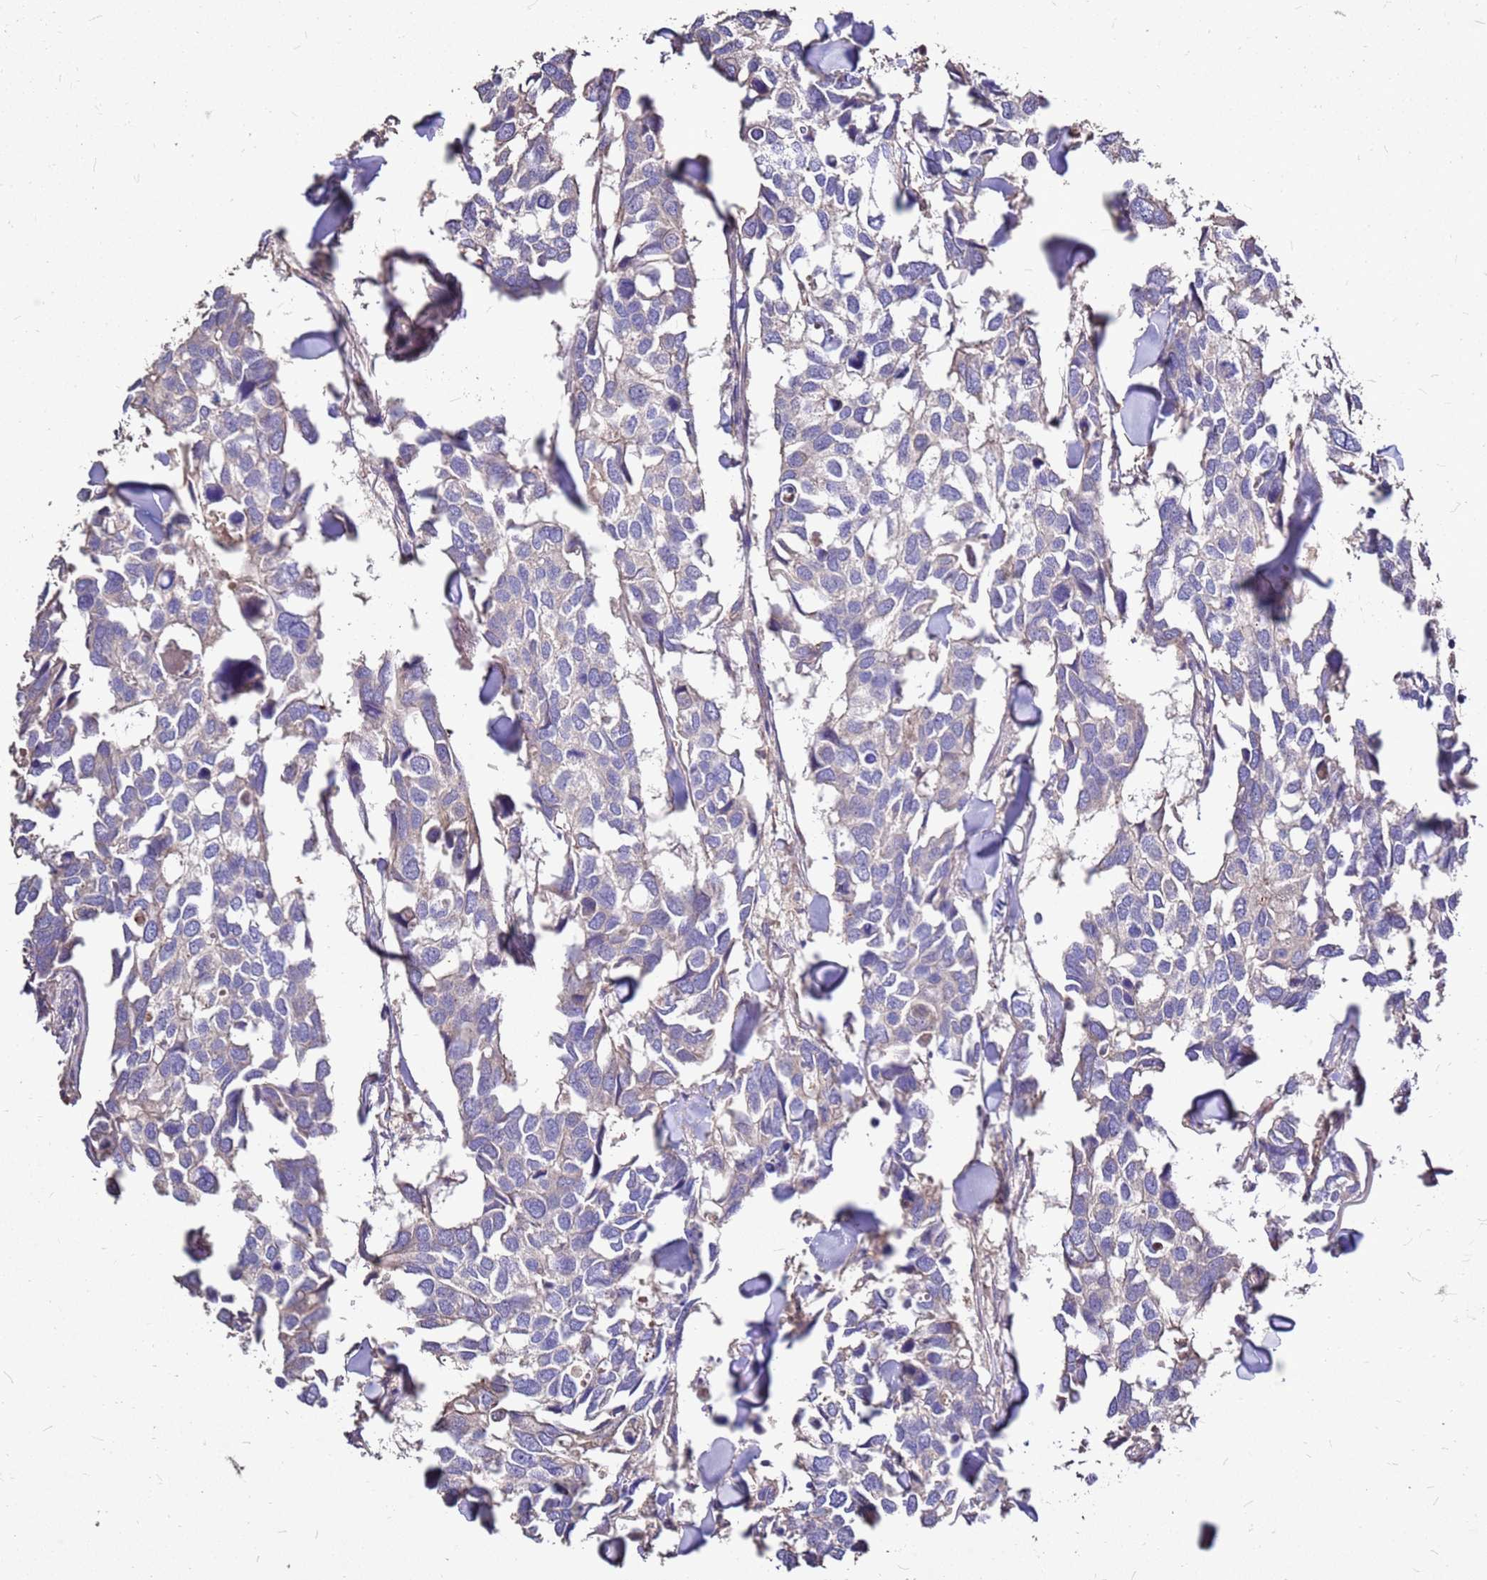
{"staining": {"intensity": "negative", "quantity": "none", "location": "none"}, "tissue": "breast cancer", "cell_type": "Tumor cells", "image_type": "cancer", "snomed": [{"axis": "morphology", "description": "Duct carcinoma"}, {"axis": "topography", "description": "Breast"}], "caption": "A histopathology image of breast cancer (infiltrating ductal carcinoma) stained for a protein displays no brown staining in tumor cells.", "gene": "EXD3", "patient": {"sex": "female", "age": 83}}